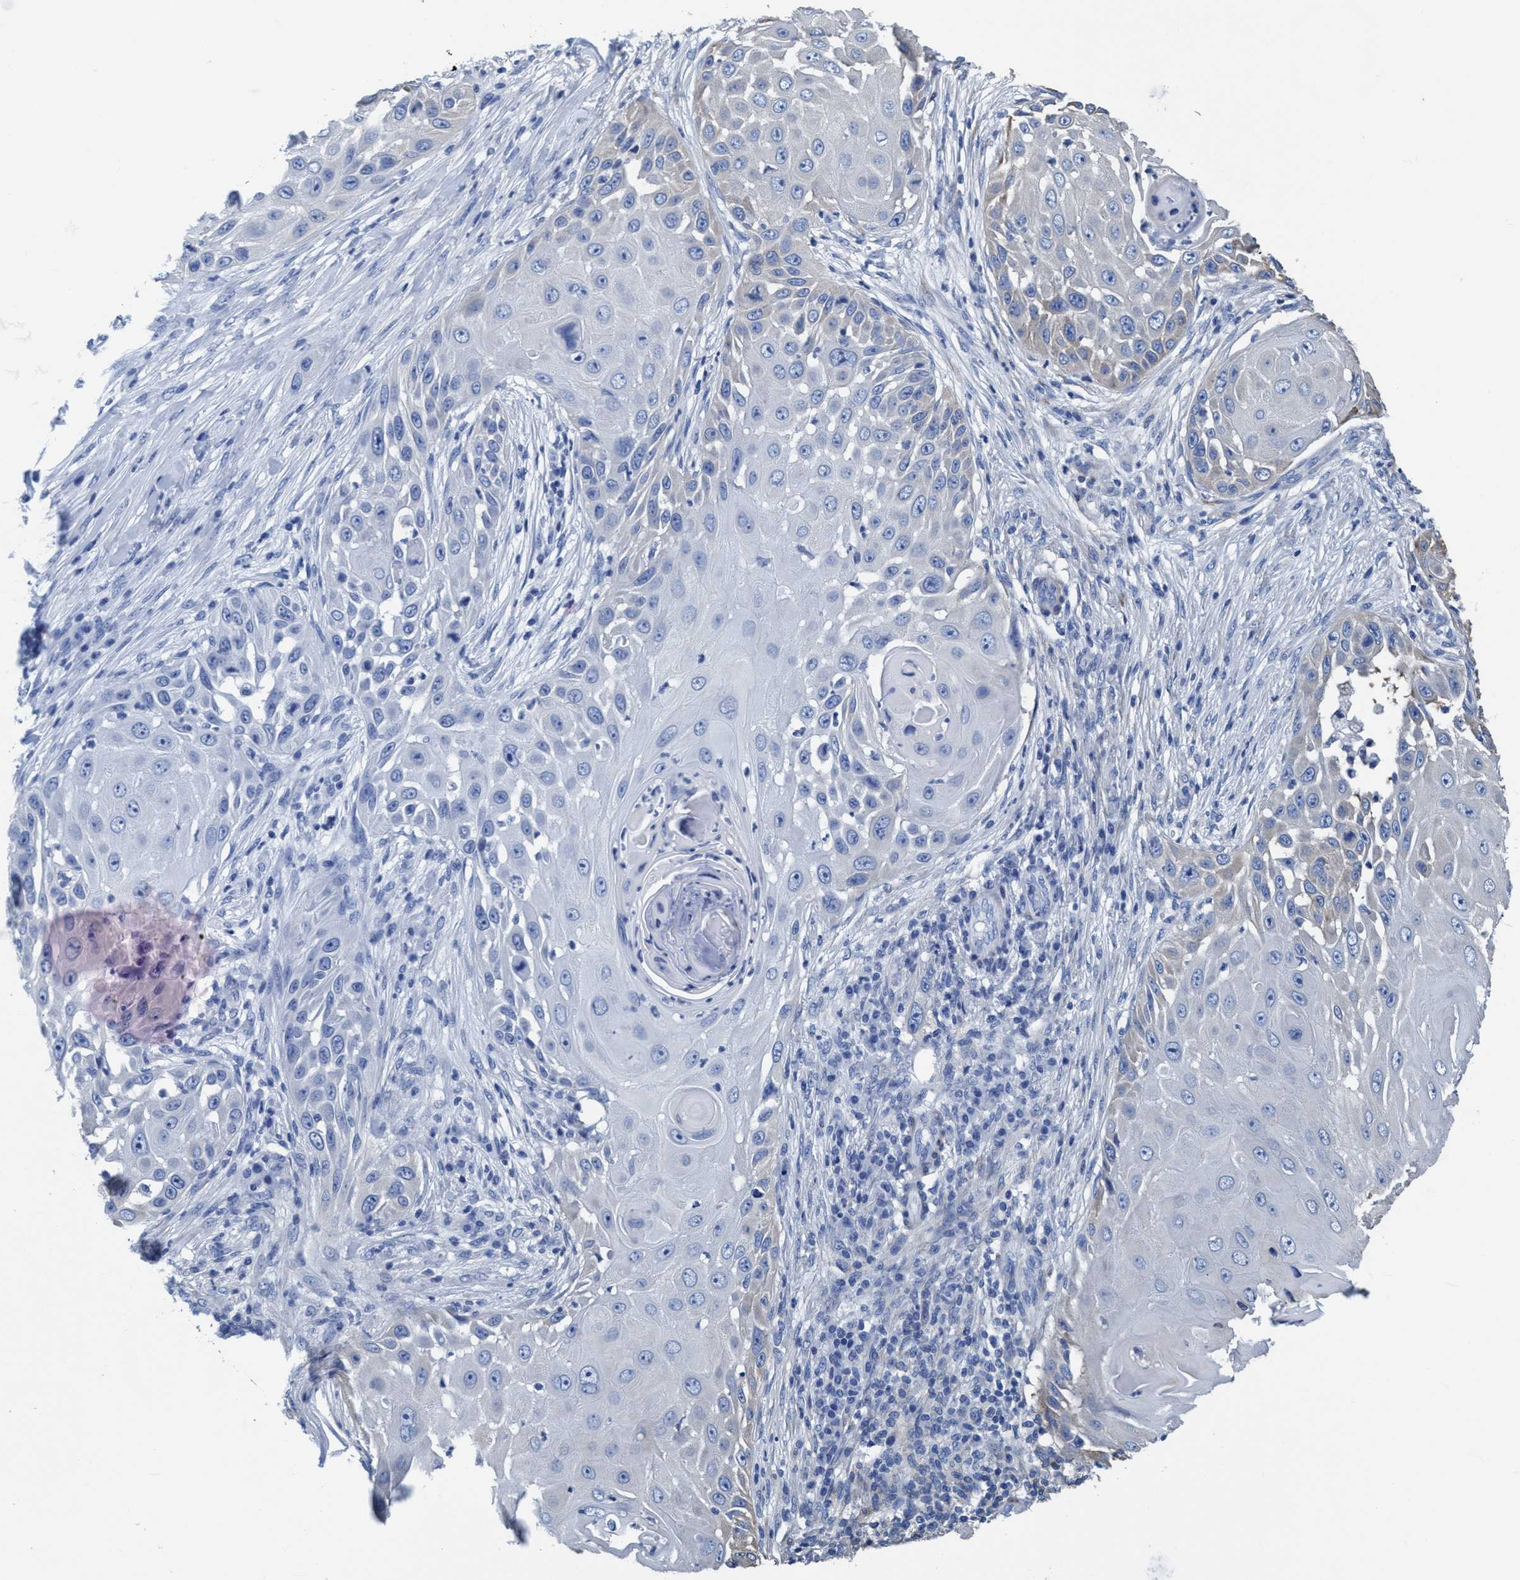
{"staining": {"intensity": "weak", "quantity": "<25%", "location": "cytoplasmic/membranous"}, "tissue": "skin cancer", "cell_type": "Tumor cells", "image_type": "cancer", "snomed": [{"axis": "morphology", "description": "Squamous cell carcinoma, NOS"}, {"axis": "topography", "description": "Skin"}], "caption": "Immunohistochemical staining of human skin cancer demonstrates no significant staining in tumor cells.", "gene": "NMT1", "patient": {"sex": "female", "age": 44}}